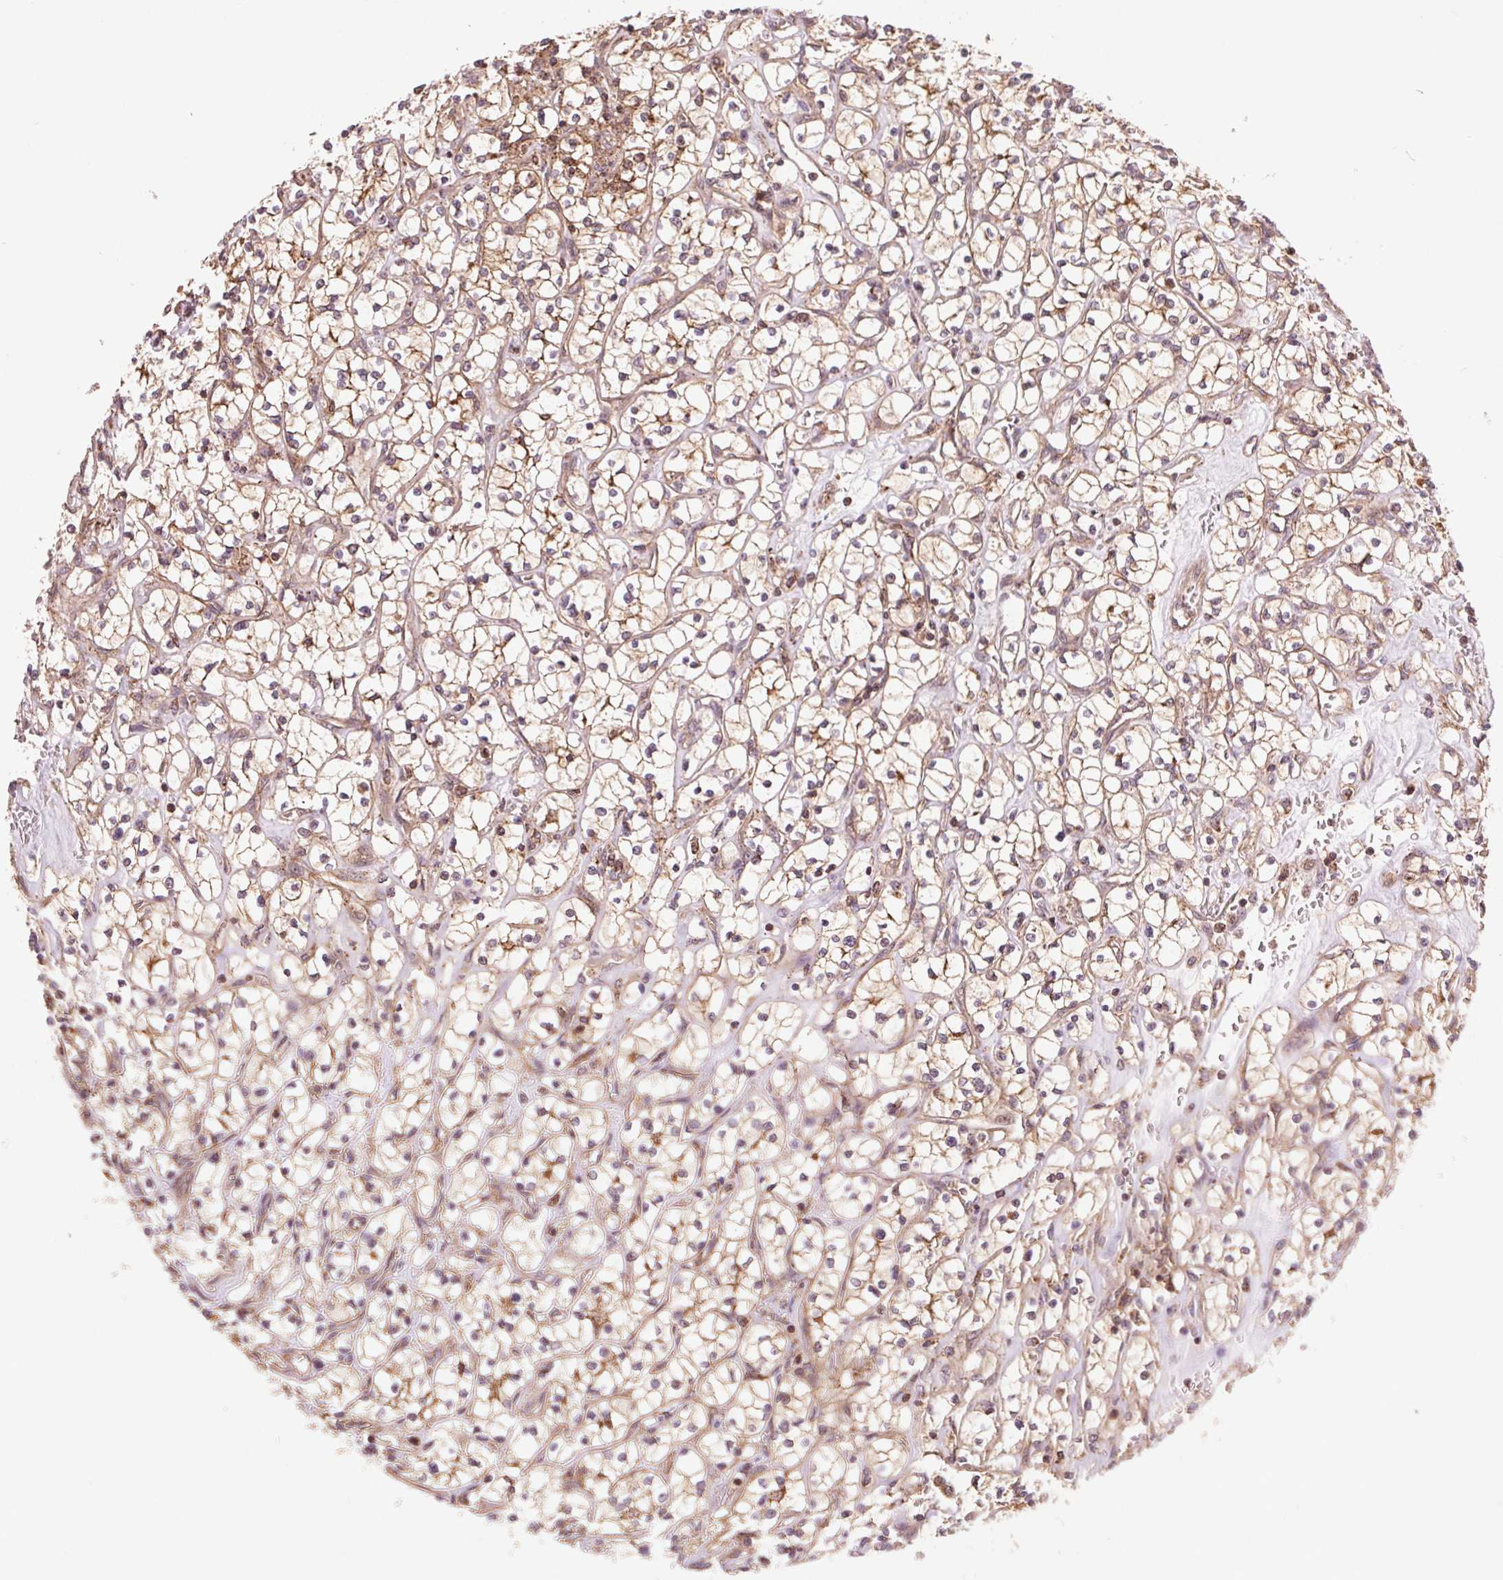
{"staining": {"intensity": "moderate", "quantity": ">75%", "location": "cytoplasmic/membranous"}, "tissue": "renal cancer", "cell_type": "Tumor cells", "image_type": "cancer", "snomed": [{"axis": "morphology", "description": "Adenocarcinoma, NOS"}, {"axis": "topography", "description": "Kidney"}], "caption": "Protein staining of renal adenocarcinoma tissue demonstrates moderate cytoplasmic/membranous positivity in about >75% of tumor cells.", "gene": "CHMP4B", "patient": {"sex": "female", "age": 64}}